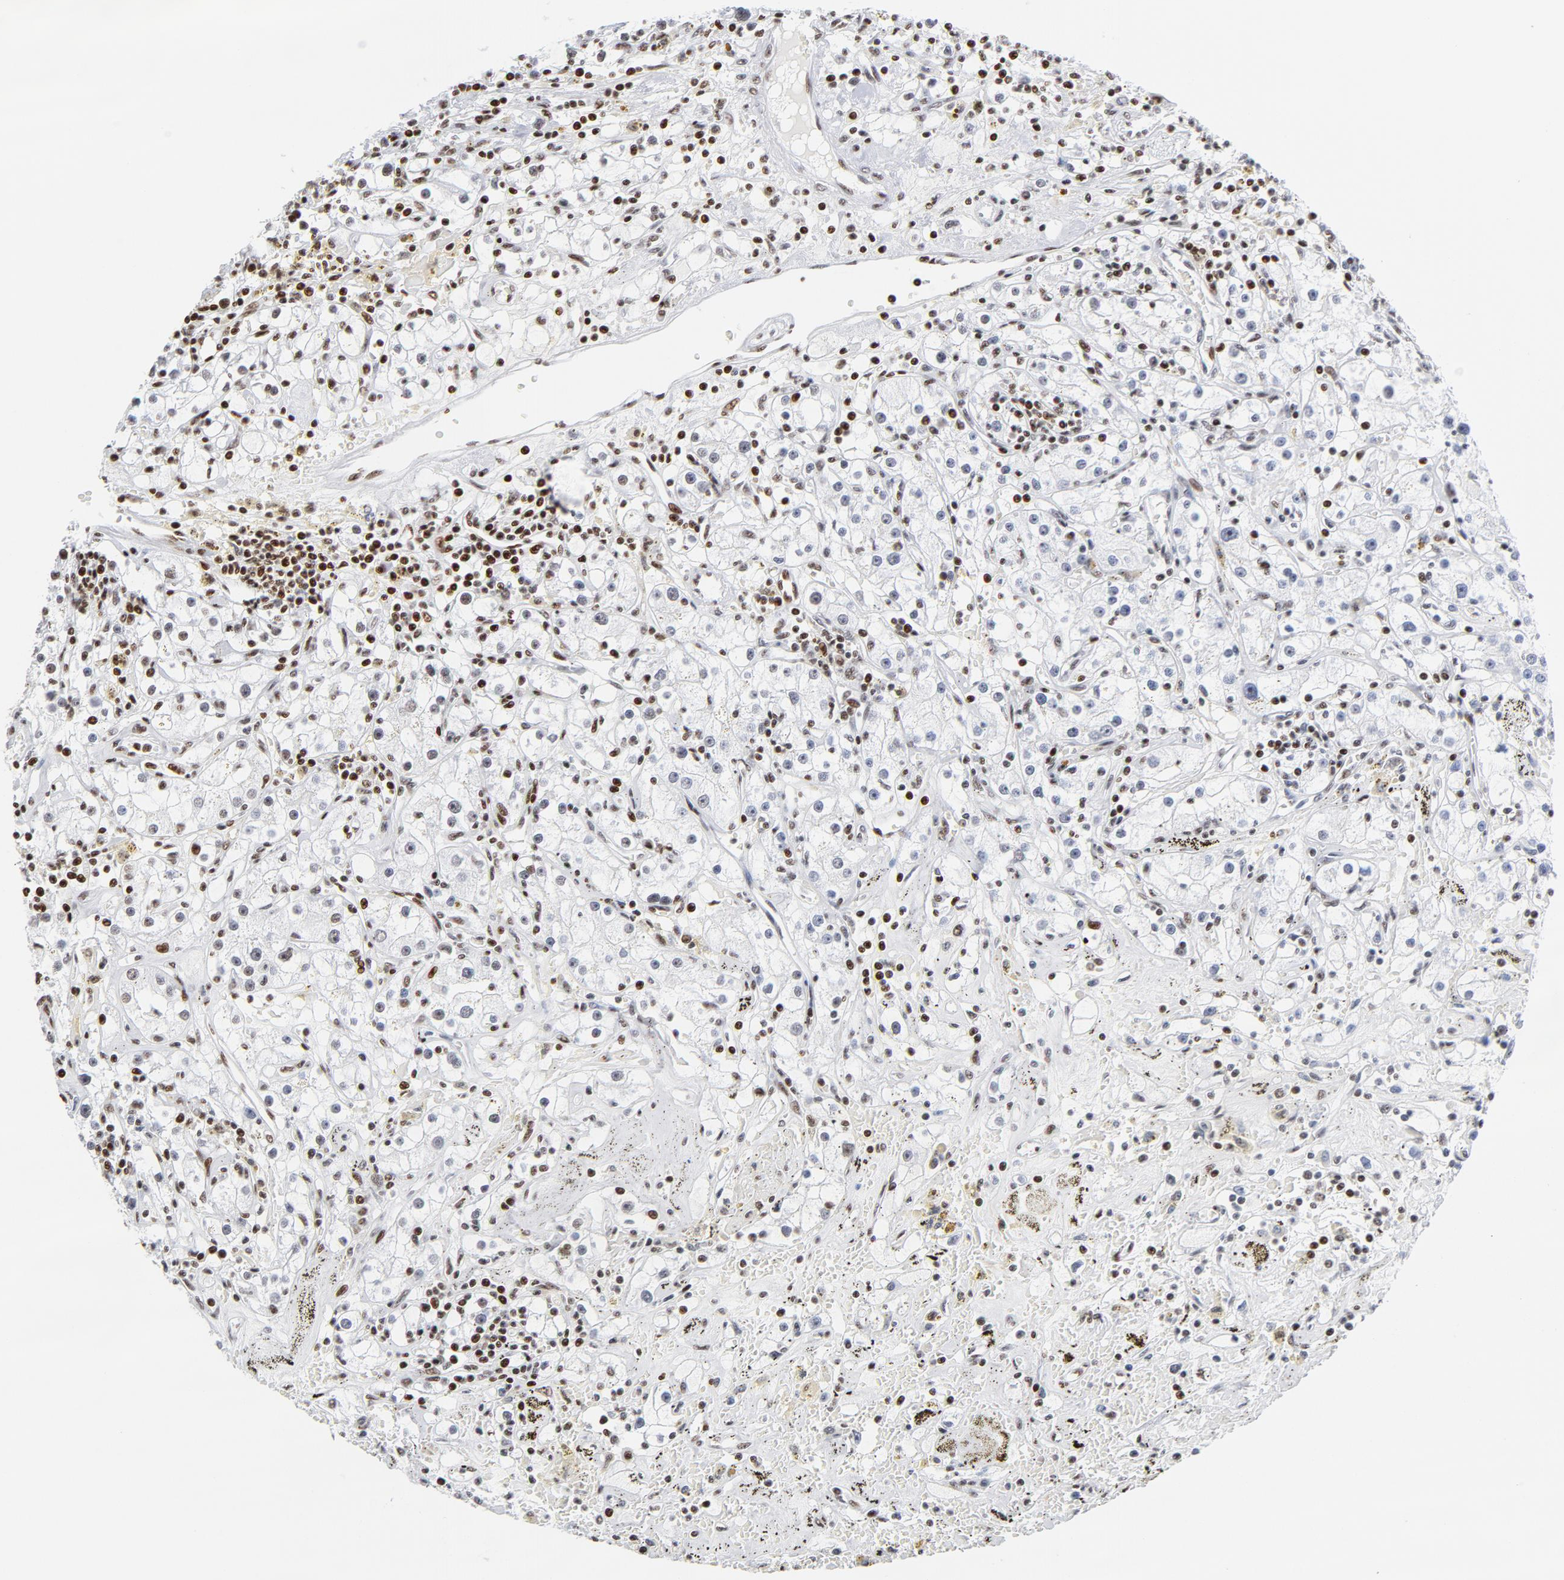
{"staining": {"intensity": "moderate", "quantity": "<25%", "location": "nuclear"}, "tissue": "renal cancer", "cell_type": "Tumor cells", "image_type": "cancer", "snomed": [{"axis": "morphology", "description": "Adenocarcinoma, NOS"}, {"axis": "topography", "description": "Kidney"}], "caption": "Adenocarcinoma (renal) stained for a protein demonstrates moderate nuclear positivity in tumor cells. The staining is performed using DAB (3,3'-diaminobenzidine) brown chromogen to label protein expression. The nuclei are counter-stained blue using hematoxylin.", "gene": "XRCC5", "patient": {"sex": "male", "age": 56}}